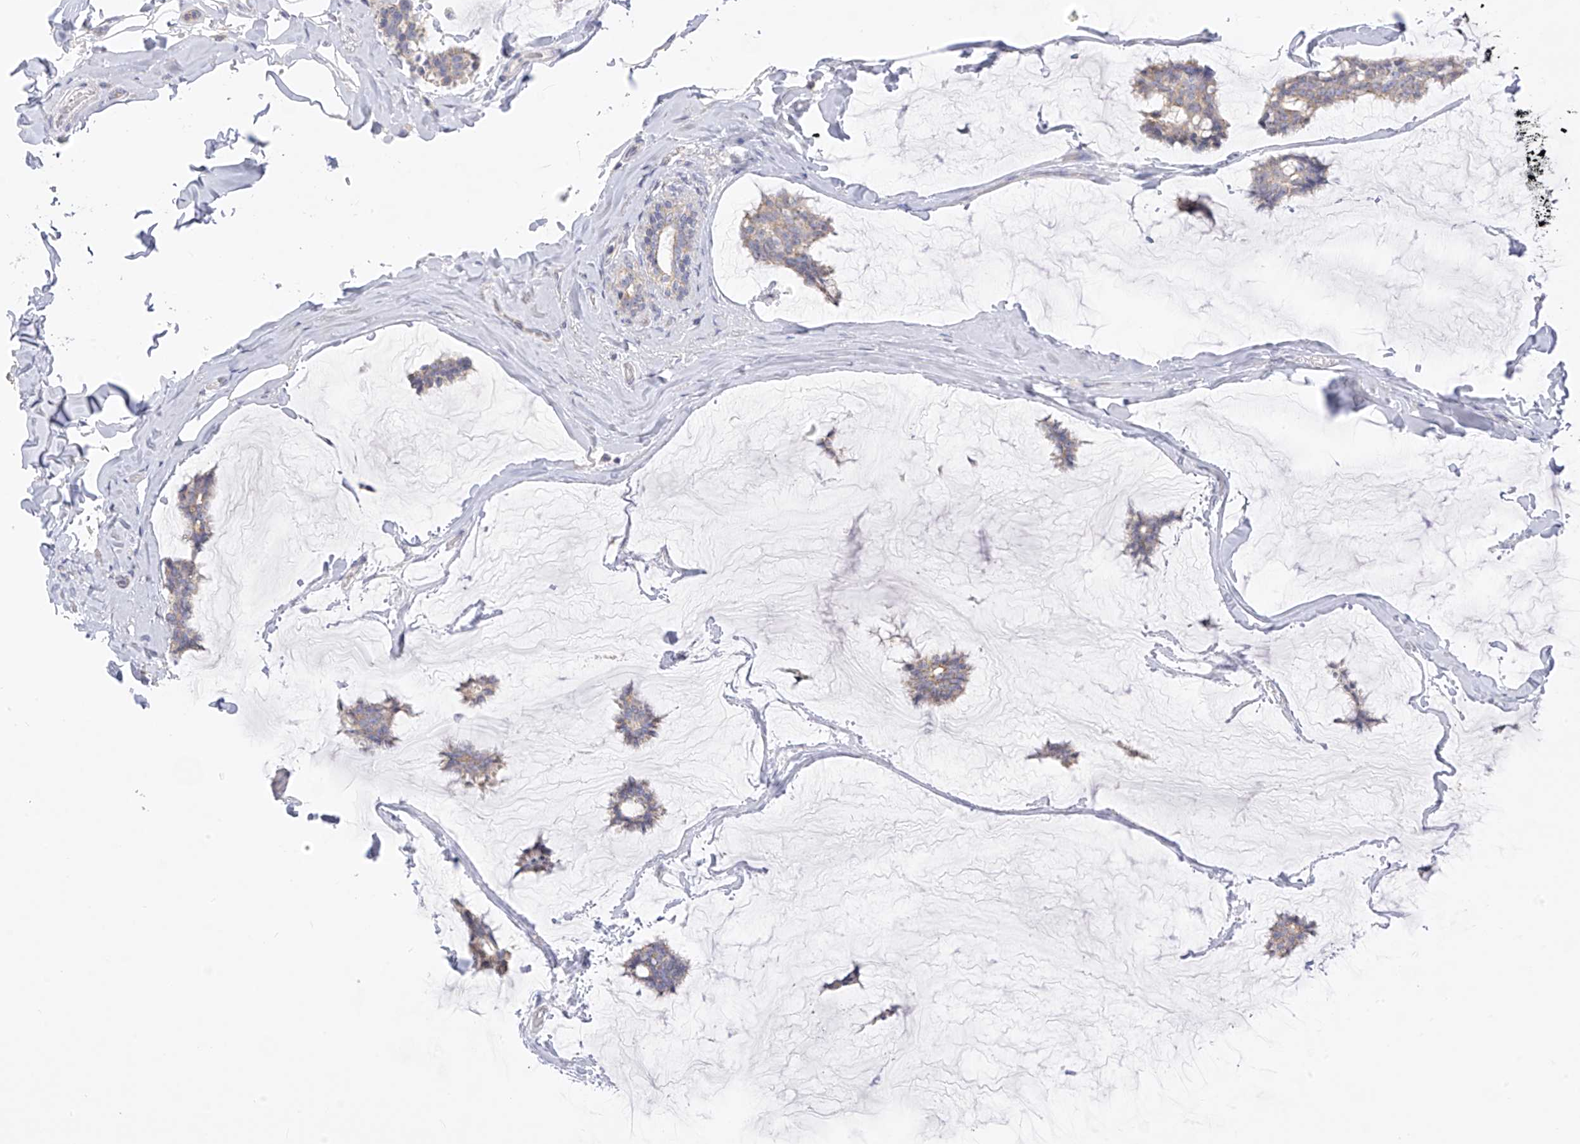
{"staining": {"intensity": "weak", "quantity": "<25%", "location": "cytoplasmic/membranous"}, "tissue": "breast cancer", "cell_type": "Tumor cells", "image_type": "cancer", "snomed": [{"axis": "morphology", "description": "Duct carcinoma"}, {"axis": "topography", "description": "Breast"}], "caption": "High magnification brightfield microscopy of intraductal carcinoma (breast) stained with DAB (3,3'-diaminobenzidine) (brown) and counterstained with hematoxylin (blue): tumor cells show no significant positivity. (Brightfield microscopy of DAB (3,3'-diaminobenzidine) immunohistochemistry at high magnification).", "gene": "ZNF404", "patient": {"sex": "female", "age": 93}}